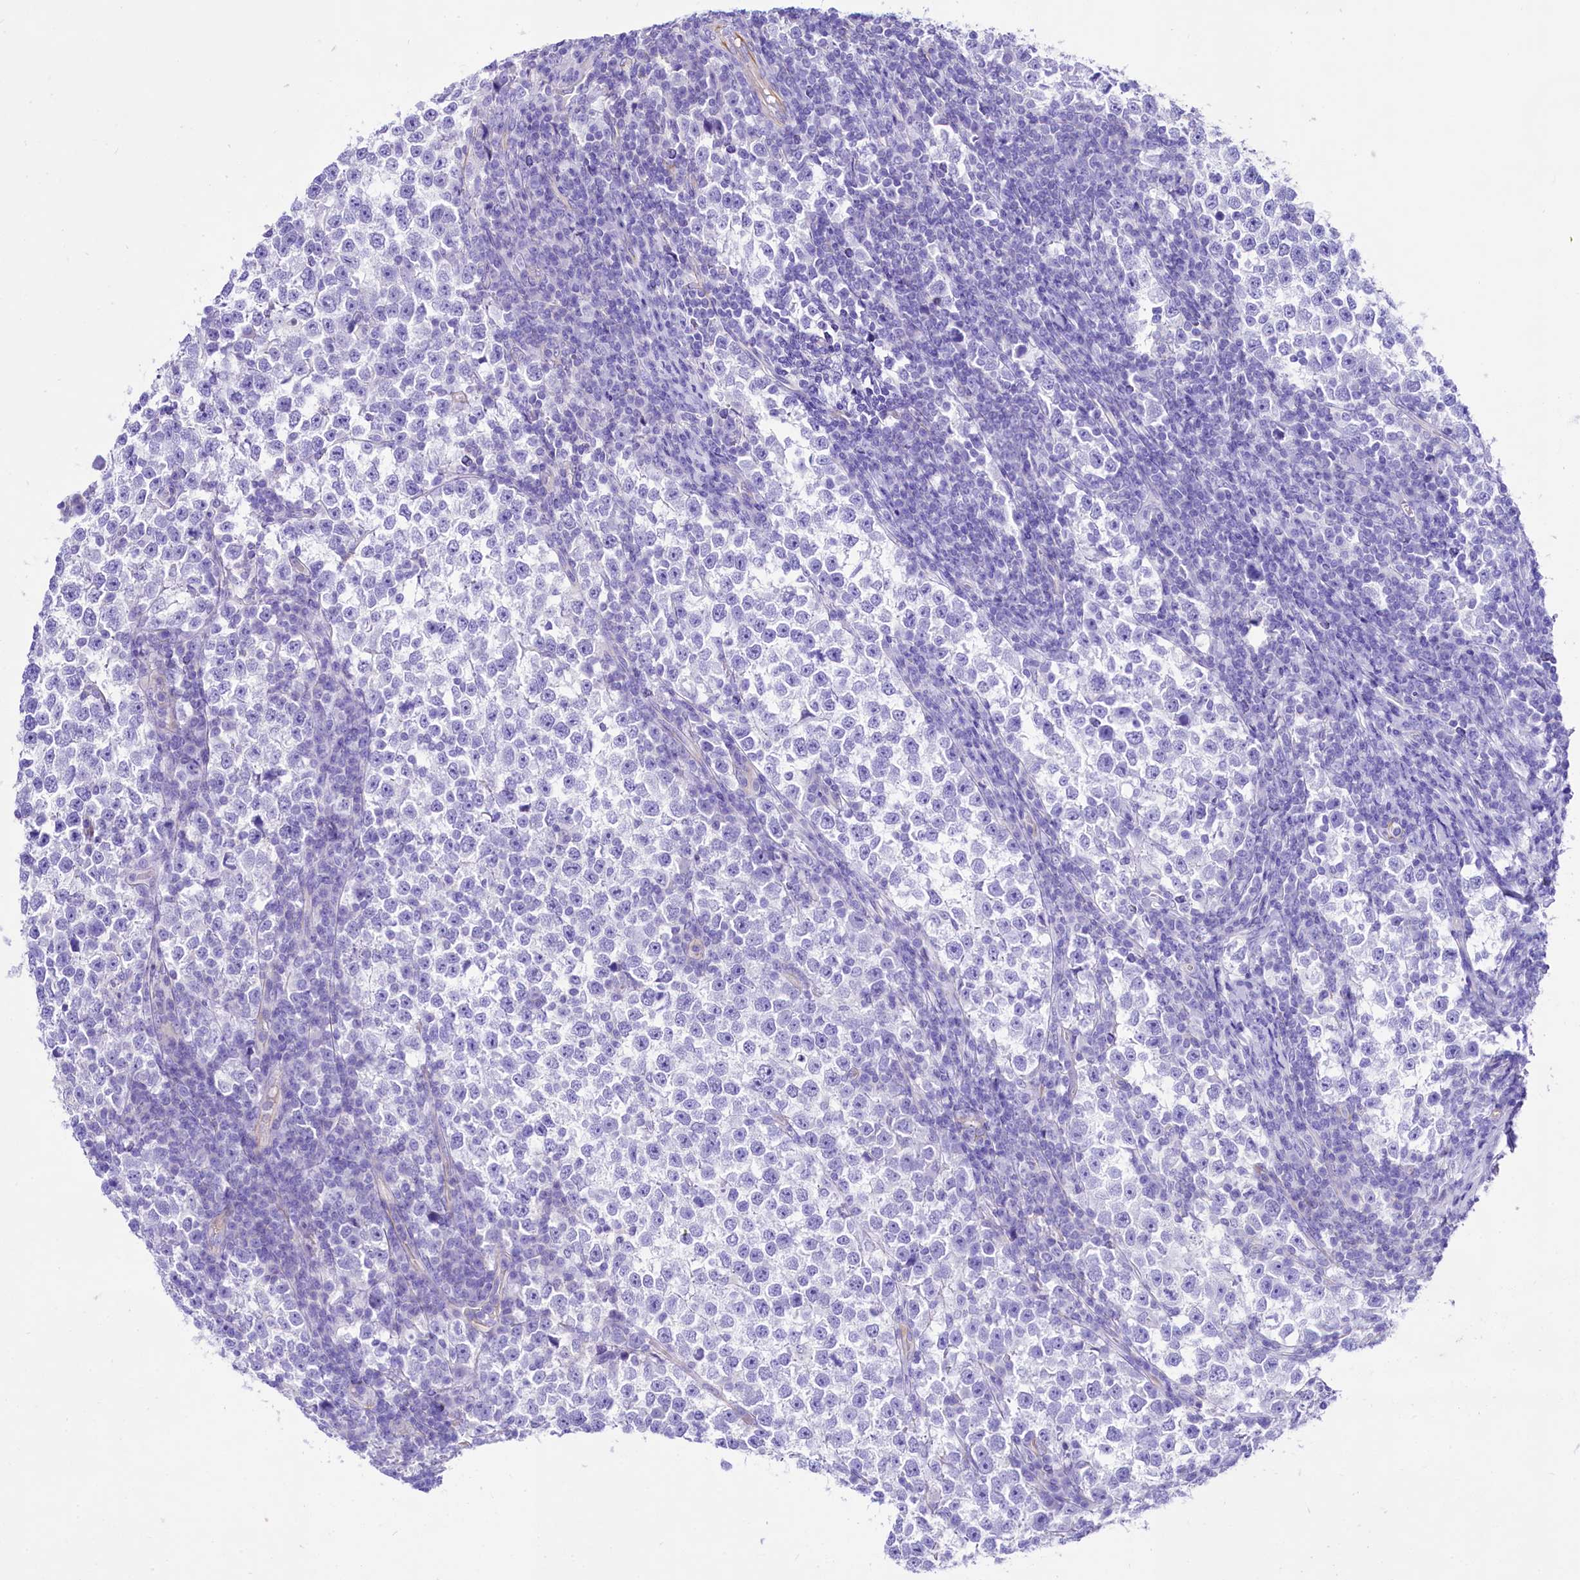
{"staining": {"intensity": "negative", "quantity": "none", "location": "none"}, "tissue": "testis cancer", "cell_type": "Tumor cells", "image_type": "cancer", "snomed": [{"axis": "morphology", "description": "Normal tissue, NOS"}, {"axis": "morphology", "description": "Seminoma, NOS"}, {"axis": "topography", "description": "Testis"}], "caption": "IHC photomicrograph of testis seminoma stained for a protein (brown), which shows no positivity in tumor cells.", "gene": "CD99", "patient": {"sex": "male", "age": 43}}